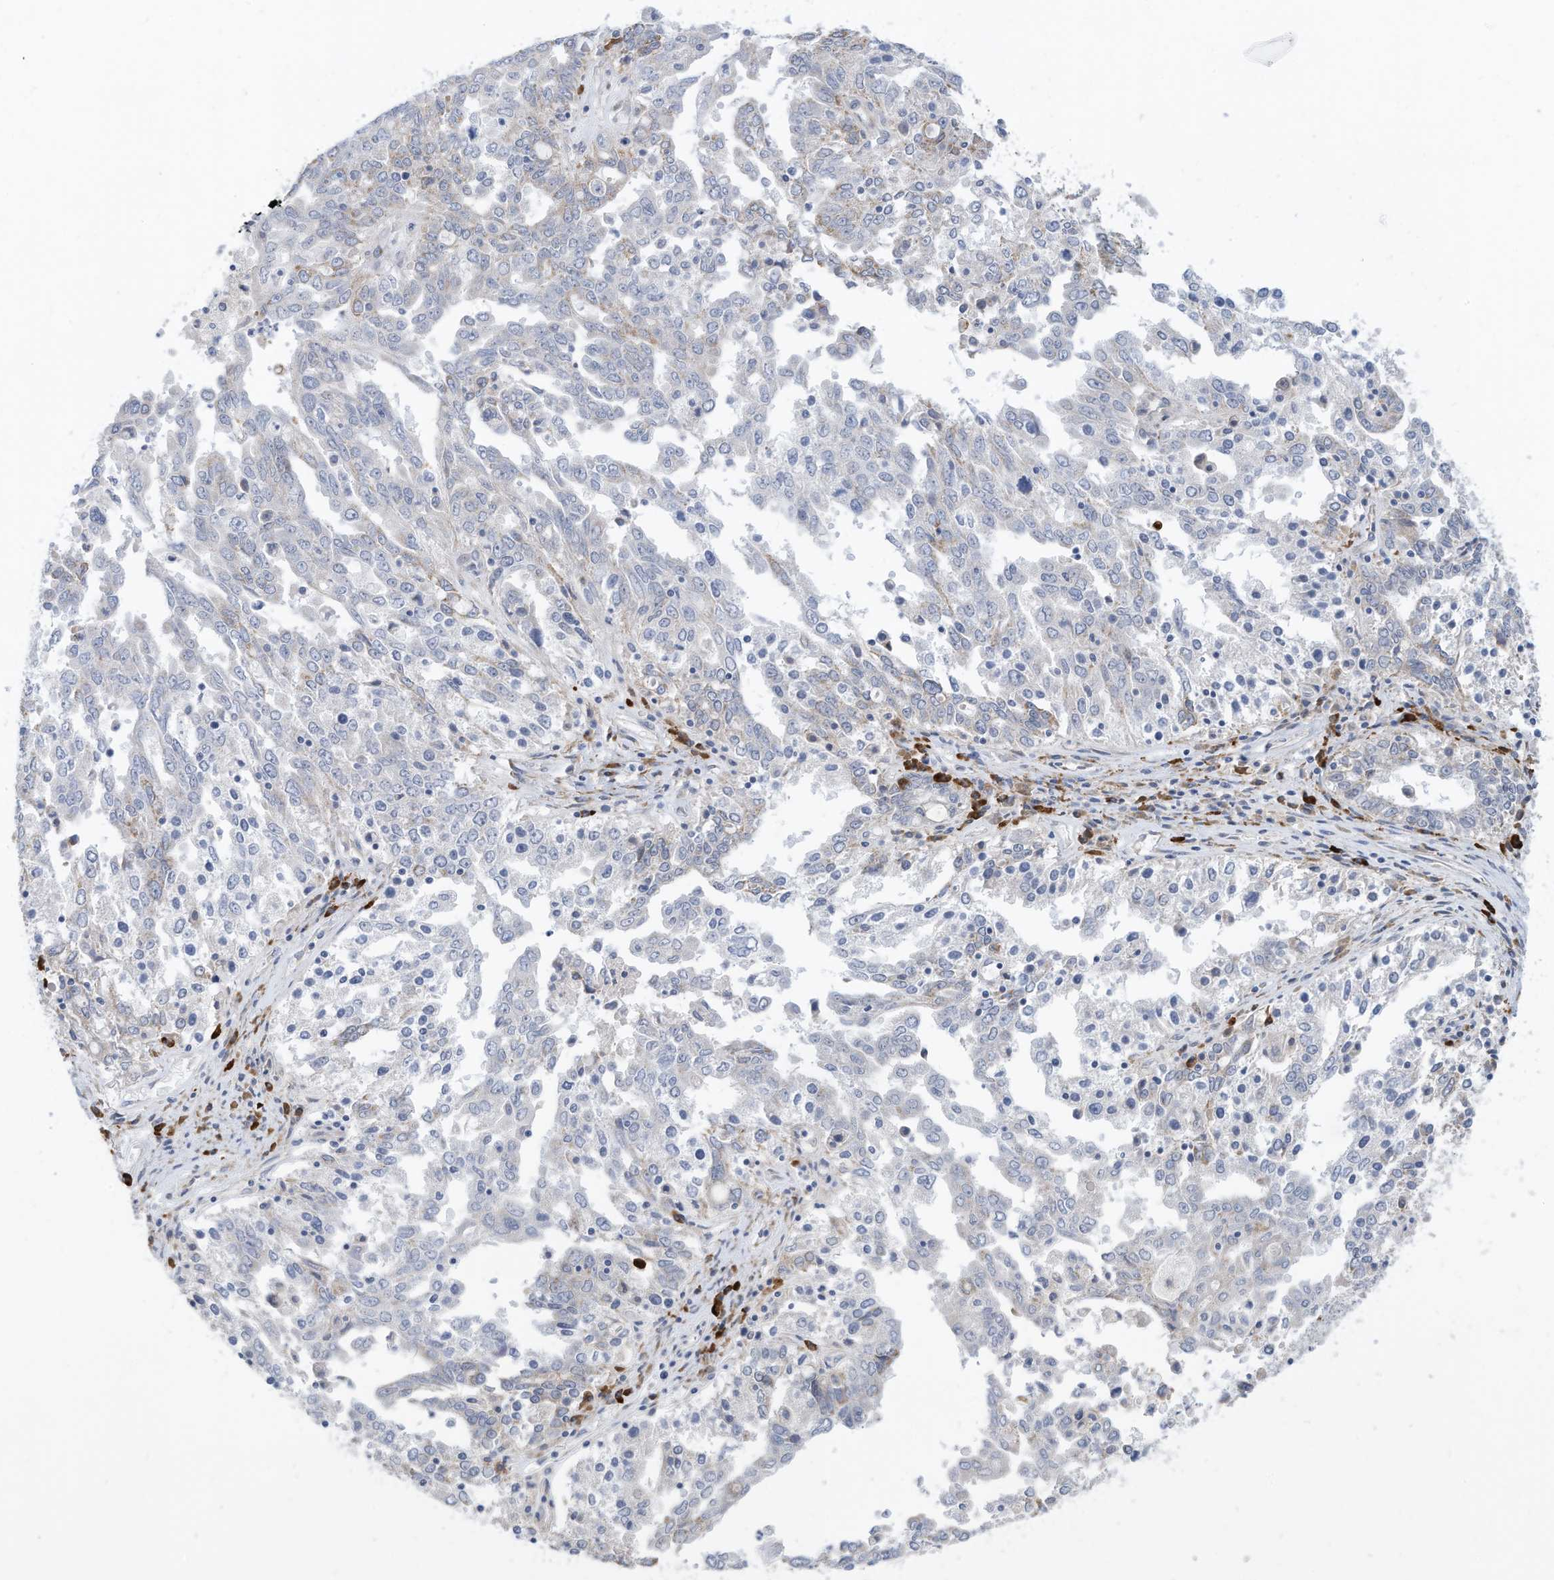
{"staining": {"intensity": "negative", "quantity": "none", "location": "none"}, "tissue": "ovarian cancer", "cell_type": "Tumor cells", "image_type": "cancer", "snomed": [{"axis": "morphology", "description": "Carcinoma, endometroid"}, {"axis": "topography", "description": "Ovary"}], "caption": "Tumor cells show no significant expression in endometroid carcinoma (ovarian). (Brightfield microscopy of DAB (3,3'-diaminobenzidine) immunohistochemistry (IHC) at high magnification).", "gene": "ZNF292", "patient": {"sex": "female", "age": 62}}